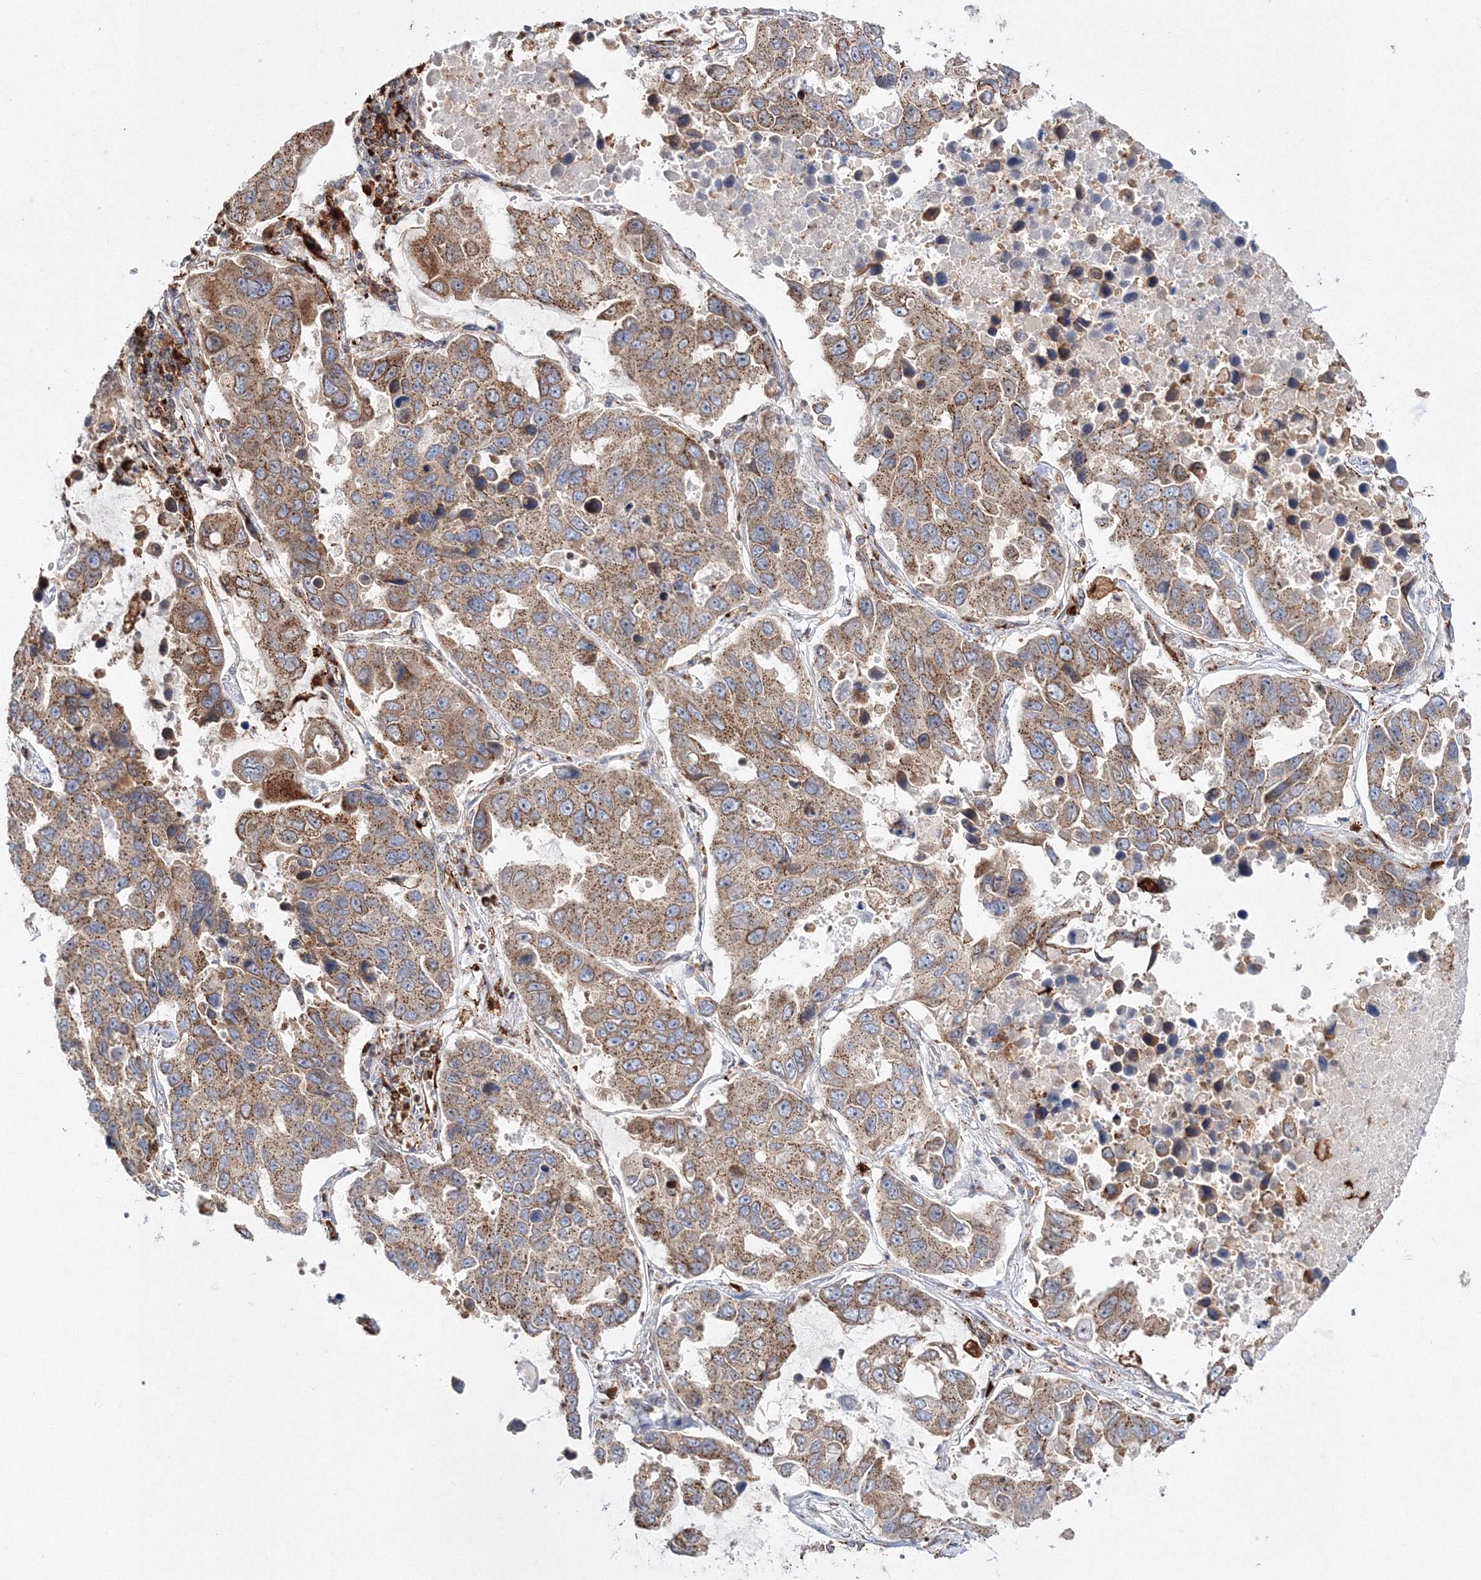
{"staining": {"intensity": "moderate", "quantity": ">75%", "location": "cytoplasmic/membranous"}, "tissue": "lung cancer", "cell_type": "Tumor cells", "image_type": "cancer", "snomed": [{"axis": "morphology", "description": "Adenocarcinoma, NOS"}, {"axis": "topography", "description": "Lung"}], "caption": "Protein expression analysis of human adenocarcinoma (lung) reveals moderate cytoplasmic/membranous expression in approximately >75% of tumor cells. (DAB = brown stain, brightfield microscopy at high magnification).", "gene": "ARCN1", "patient": {"sex": "male", "age": 64}}